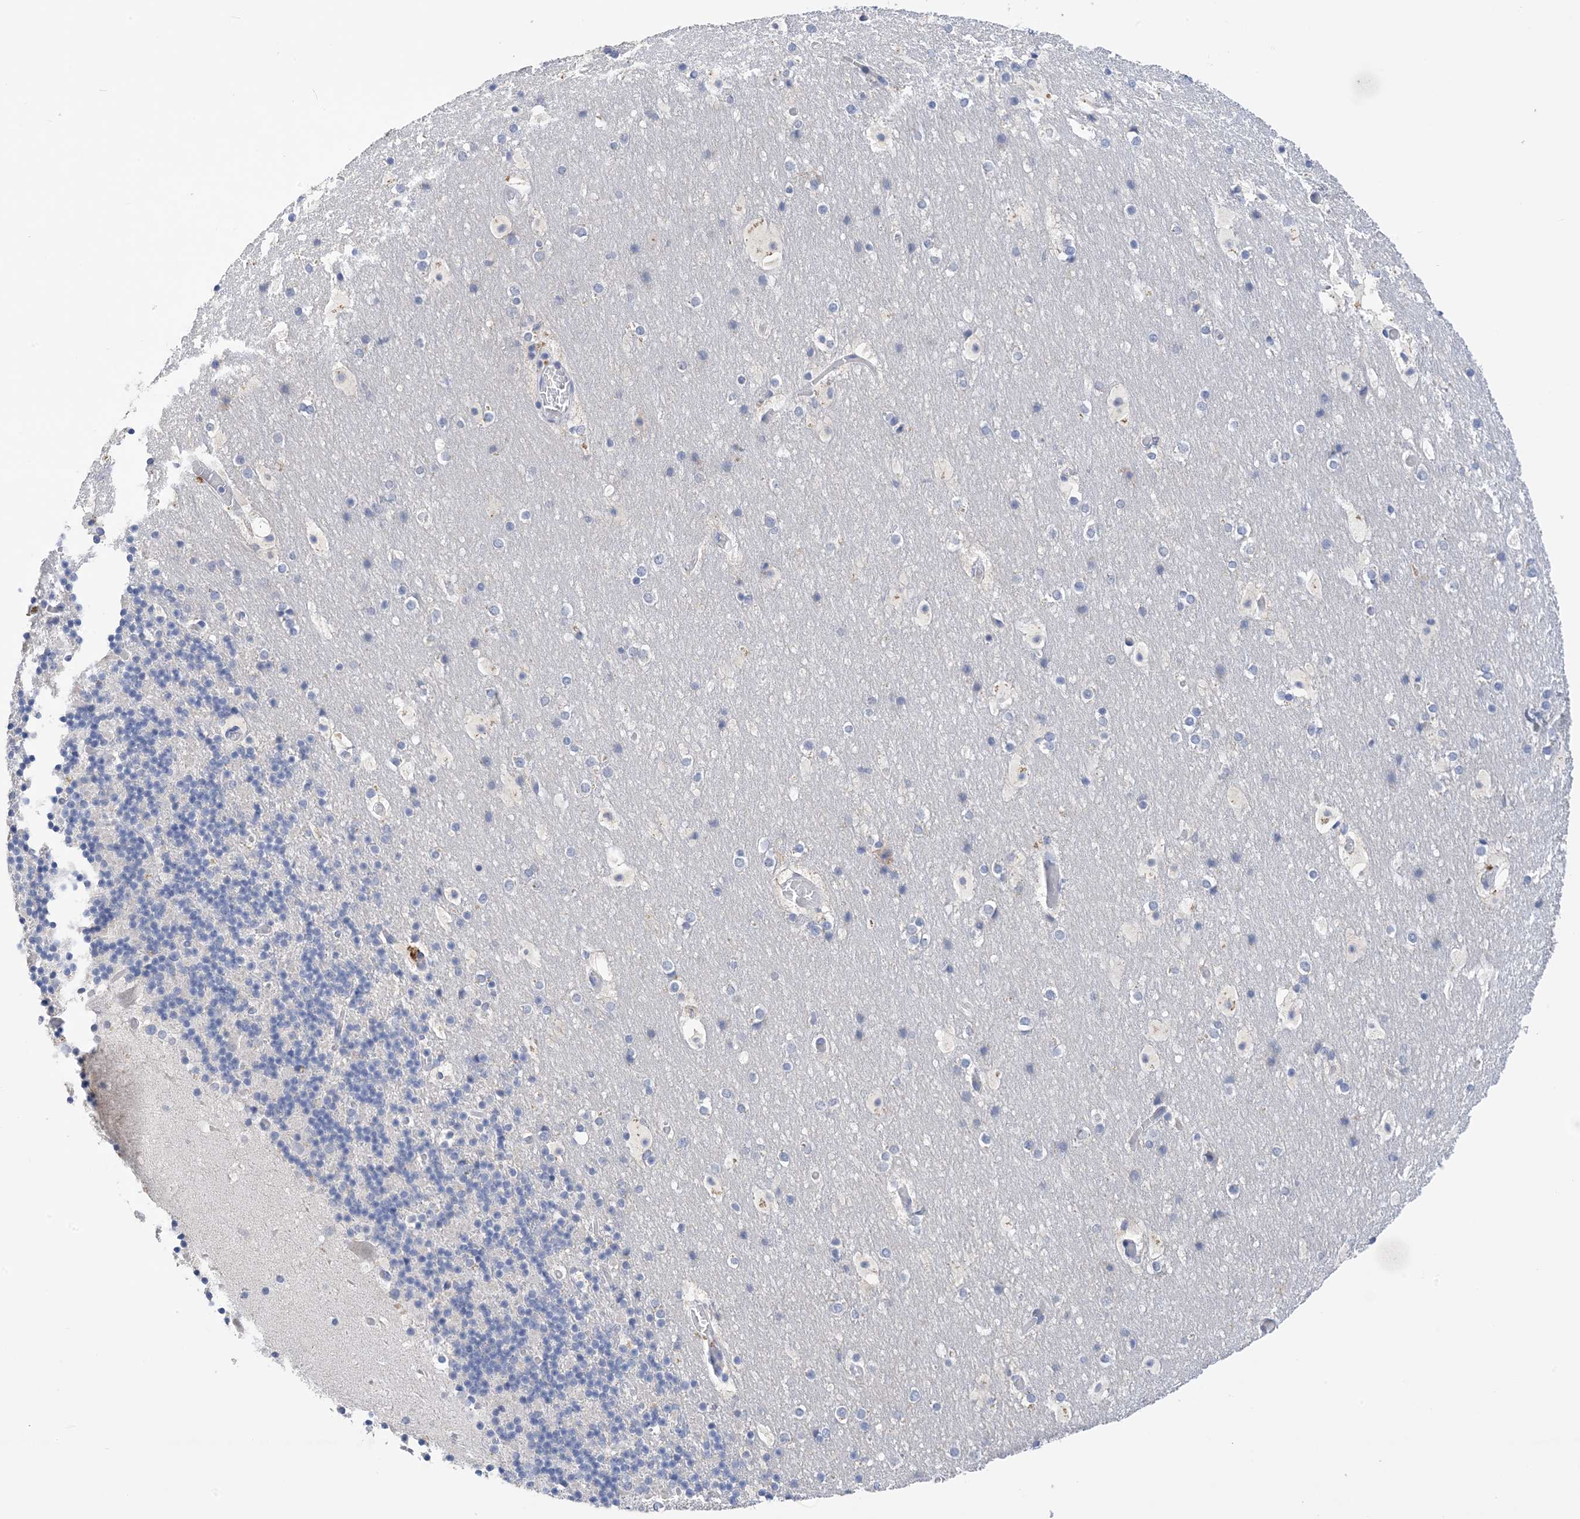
{"staining": {"intensity": "negative", "quantity": "none", "location": "none"}, "tissue": "cerebellum", "cell_type": "Cells in granular layer", "image_type": "normal", "snomed": [{"axis": "morphology", "description": "Normal tissue, NOS"}, {"axis": "topography", "description": "Cerebellum"}], "caption": "Immunohistochemistry of unremarkable cerebellum displays no expression in cells in granular layer.", "gene": "DSC3", "patient": {"sex": "male", "age": 57}}